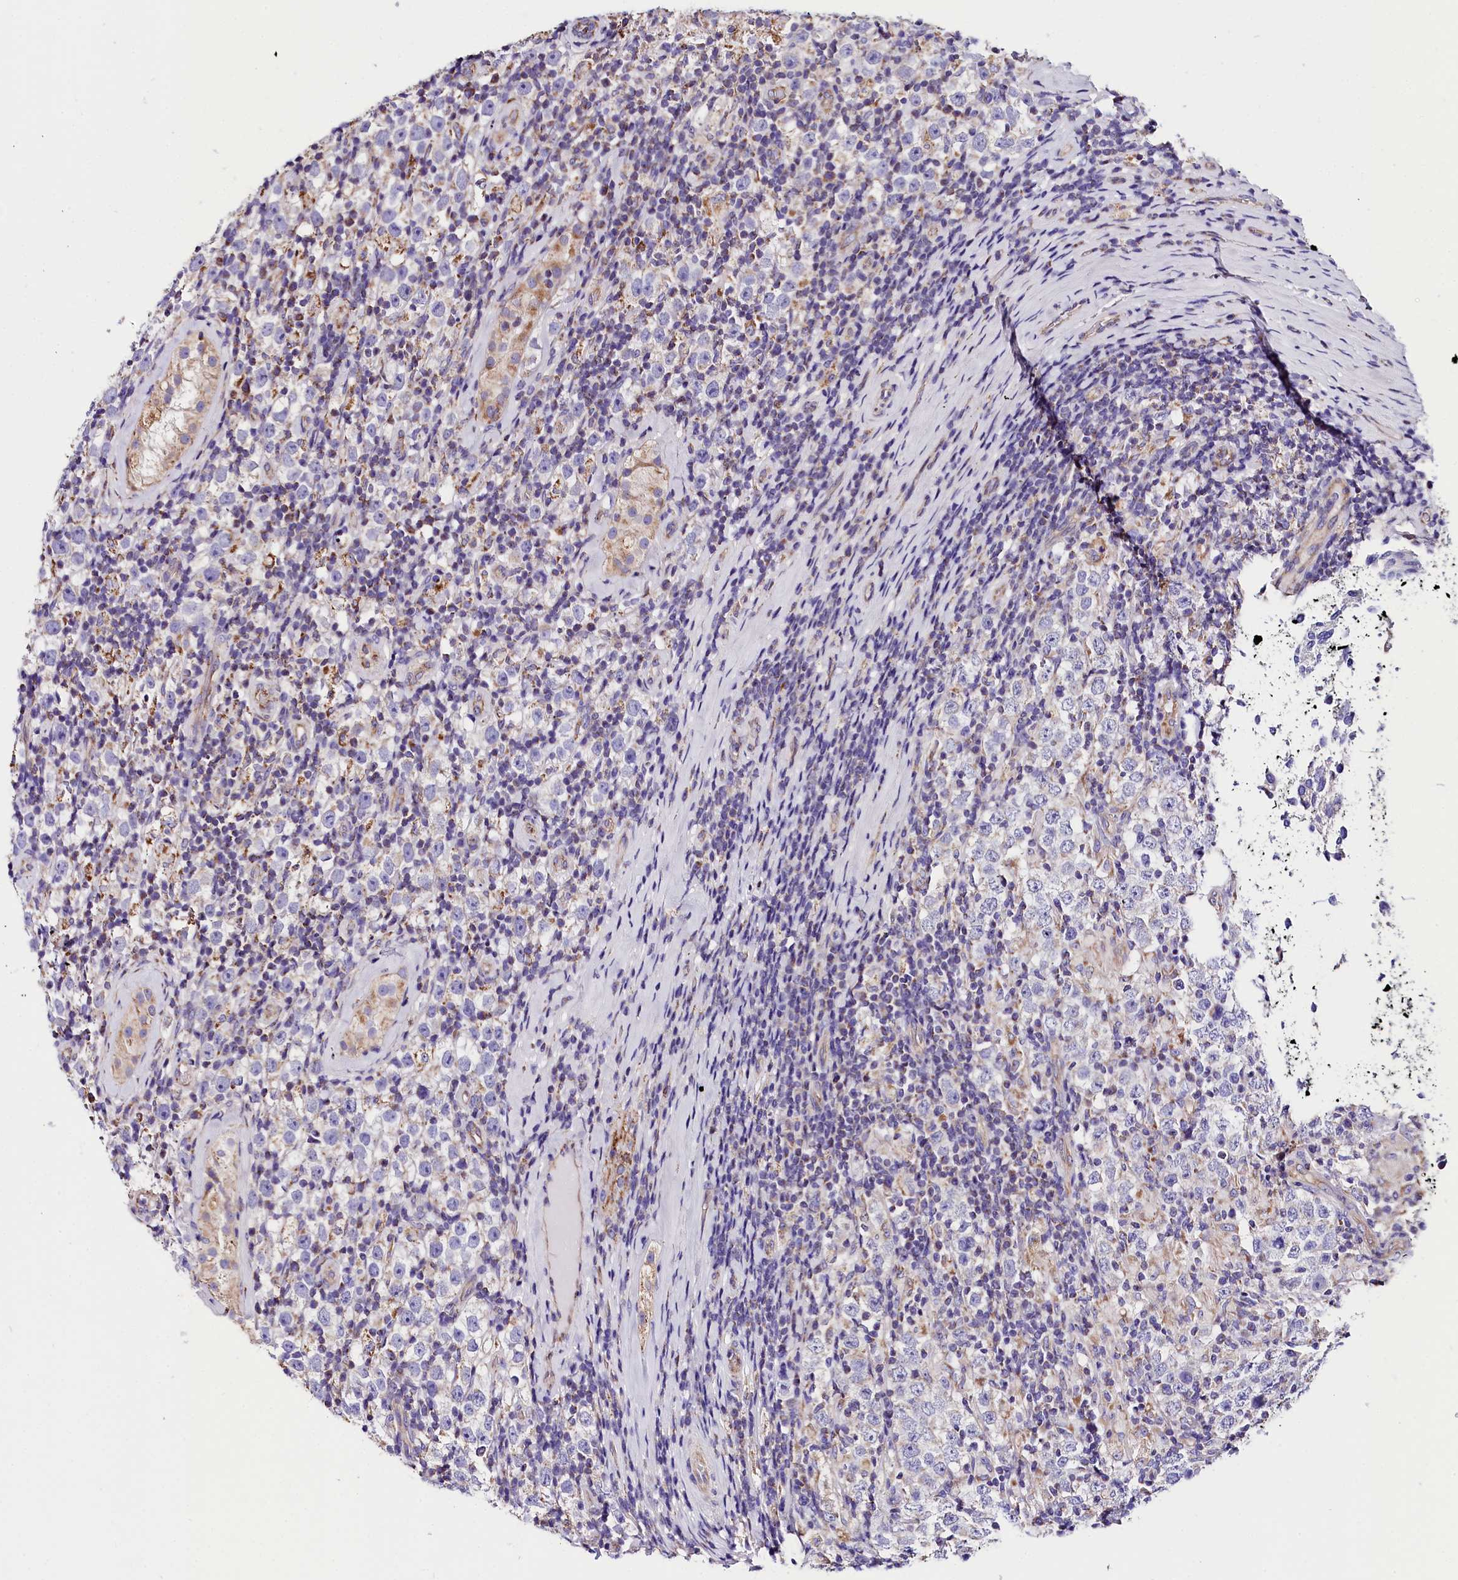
{"staining": {"intensity": "weak", "quantity": "<25%", "location": "cytoplasmic/membranous"}, "tissue": "testis cancer", "cell_type": "Tumor cells", "image_type": "cancer", "snomed": [{"axis": "morphology", "description": "Normal tissue, NOS"}, {"axis": "morphology", "description": "Urothelial carcinoma, High grade"}, {"axis": "morphology", "description": "Seminoma, NOS"}, {"axis": "morphology", "description": "Carcinoma, Embryonal, NOS"}, {"axis": "topography", "description": "Urinary bladder"}, {"axis": "topography", "description": "Testis"}], "caption": "IHC histopathology image of human testis cancer (urothelial carcinoma (high-grade)) stained for a protein (brown), which demonstrates no positivity in tumor cells.", "gene": "ACAA2", "patient": {"sex": "male", "age": 41}}